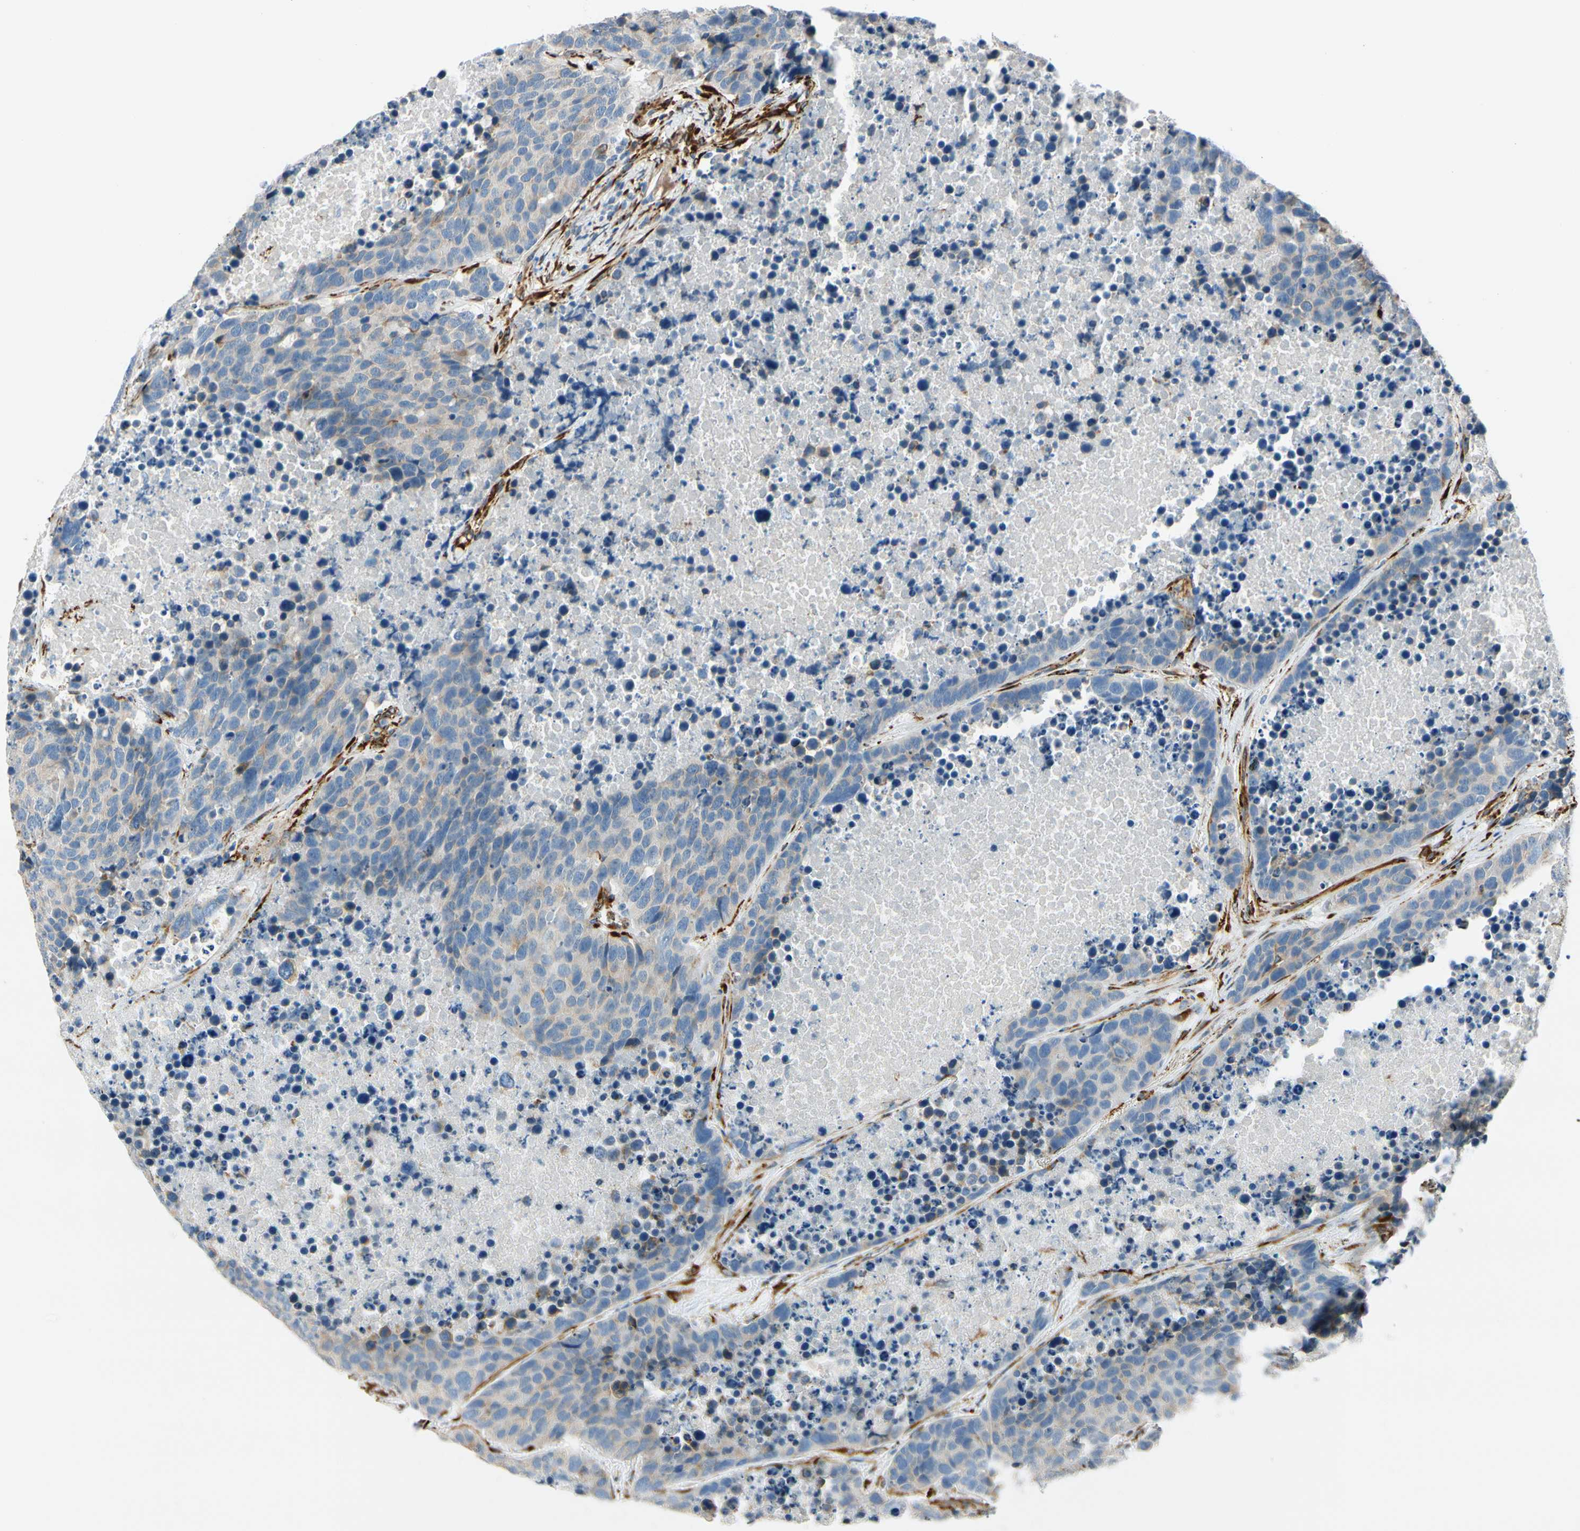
{"staining": {"intensity": "weak", "quantity": "<25%", "location": "cytoplasmic/membranous"}, "tissue": "carcinoid", "cell_type": "Tumor cells", "image_type": "cancer", "snomed": [{"axis": "morphology", "description": "Carcinoid, malignant, NOS"}, {"axis": "topography", "description": "Lung"}], "caption": "Immunohistochemical staining of human carcinoid reveals no significant expression in tumor cells.", "gene": "FKBP7", "patient": {"sex": "male", "age": 60}}